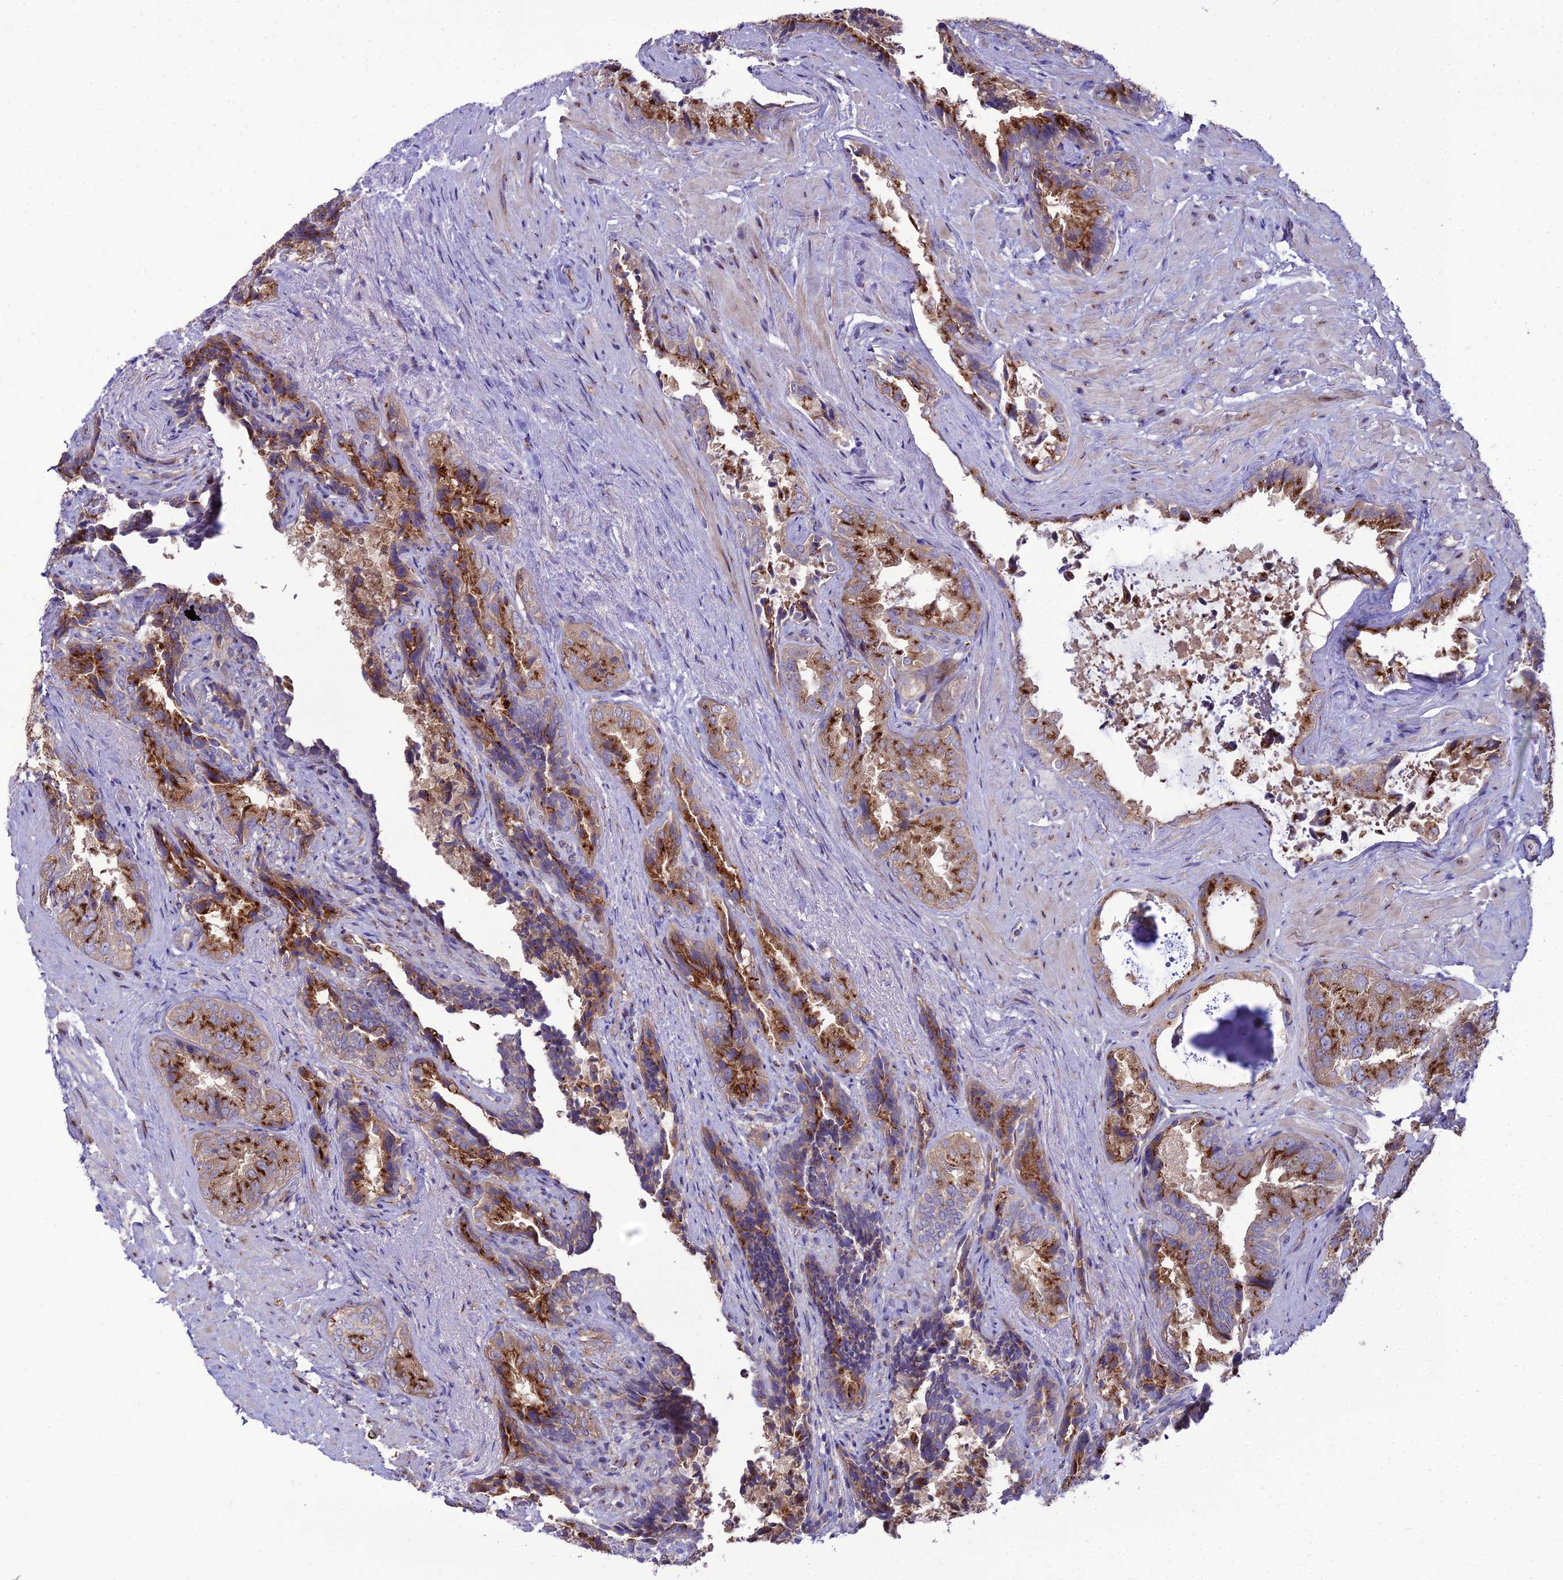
{"staining": {"intensity": "strong", "quantity": "25%-75%", "location": "cytoplasmic/membranous"}, "tissue": "seminal vesicle", "cell_type": "Glandular cells", "image_type": "normal", "snomed": [{"axis": "morphology", "description": "Normal tissue, NOS"}, {"axis": "topography", "description": "Seminal veicle"}, {"axis": "topography", "description": "Peripheral nerve tissue"}], "caption": "Immunohistochemistry (IHC) image of normal seminal vesicle stained for a protein (brown), which exhibits high levels of strong cytoplasmic/membranous expression in about 25%-75% of glandular cells.", "gene": "SPRYD7", "patient": {"sex": "male", "age": 63}}